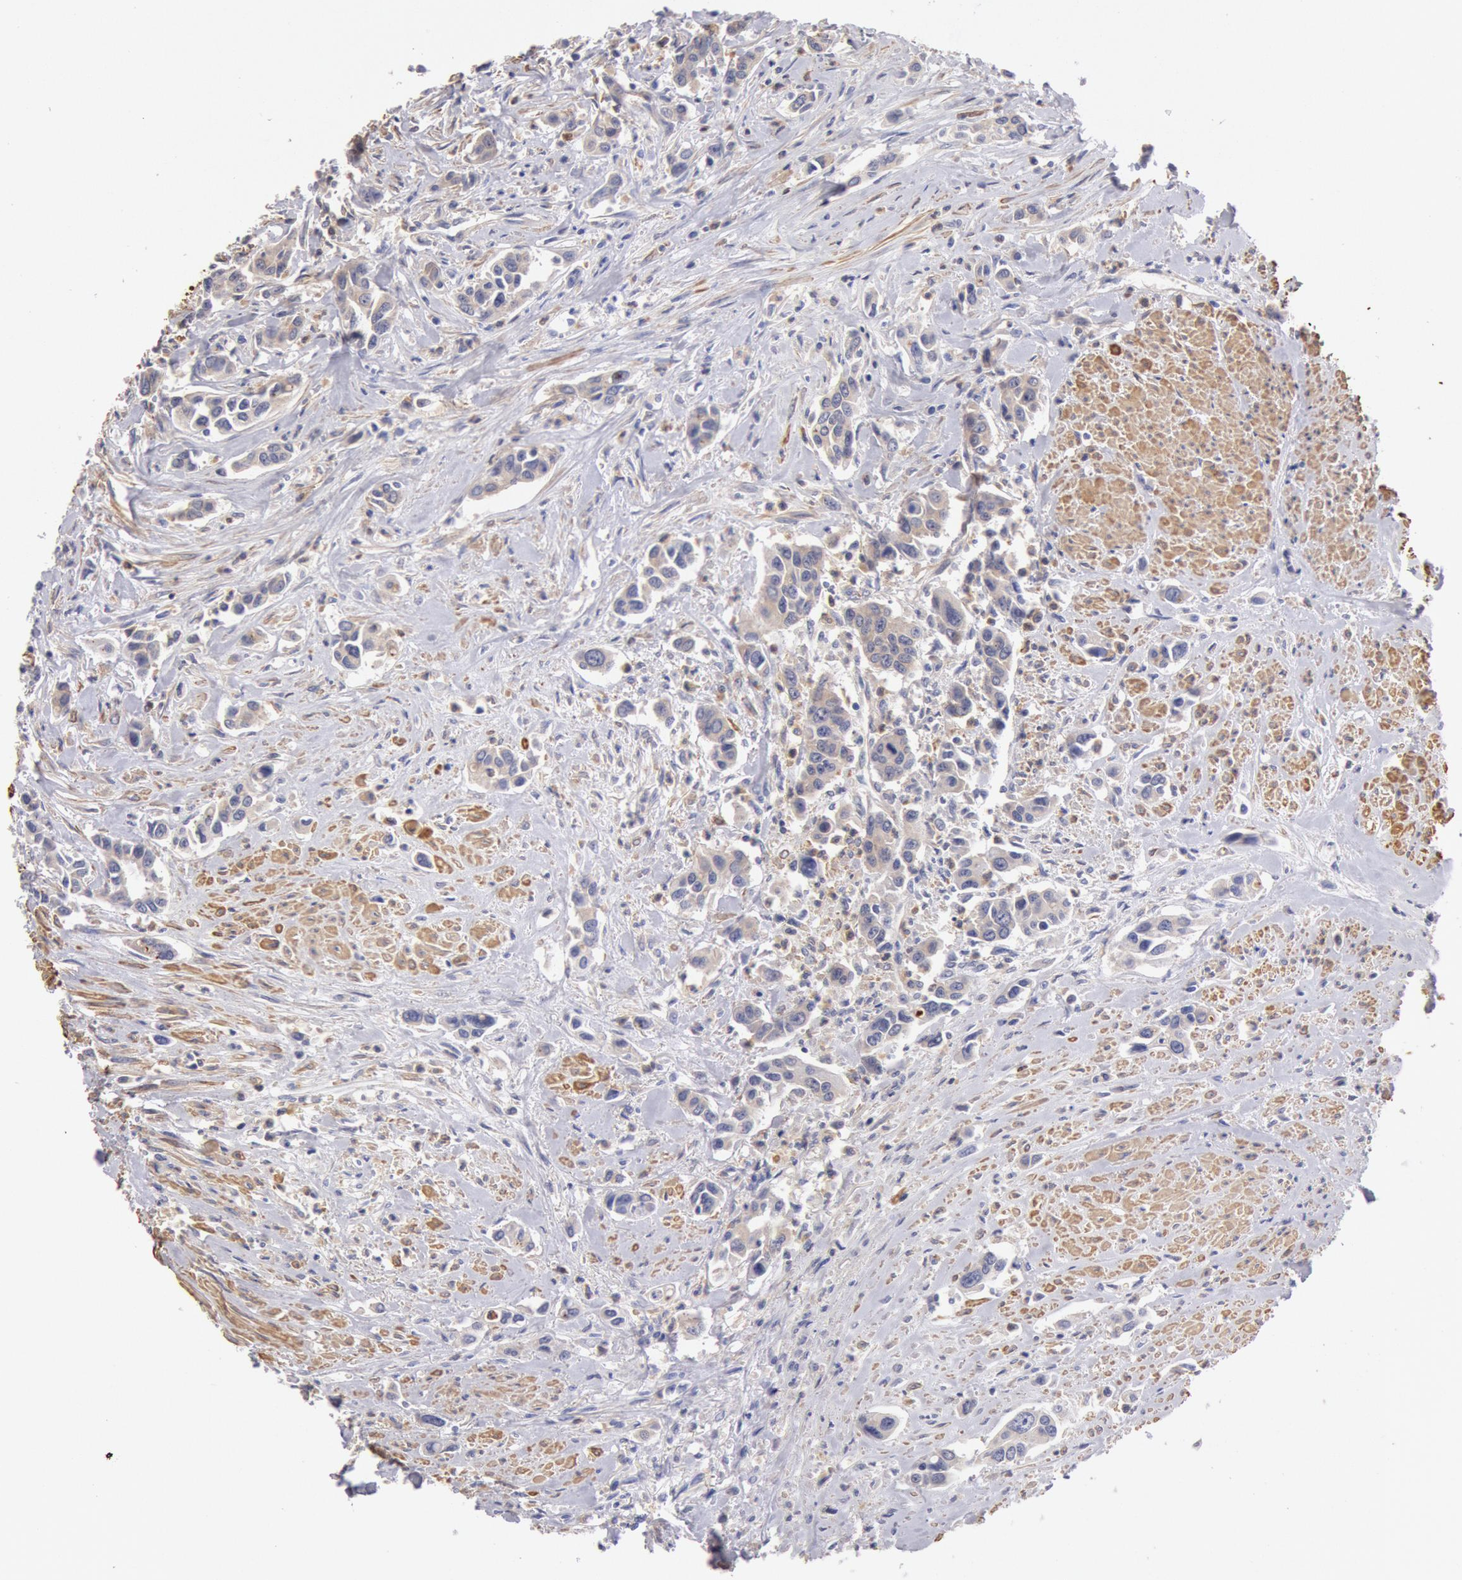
{"staining": {"intensity": "weak", "quantity": "25%-75%", "location": "cytoplasmic/membranous"}, "tissue": "urothelial cancer", "cell_type": "Tumor cells", "image_type": "cancer", "snomed": [{"axis": "morphology", "description": "Urothelial carcinoma, High grade"}, {"axis": "topography", "description": "Urinary bladder"}], "caption": "This is an image of immunohistochemistry (IHC) staining of urothelial cancer, which shows weak expression in the cytoplasmic/membranous of tumor cells.", "gene": "TMED8", "patient": {"sex": "male", "age": 86}}